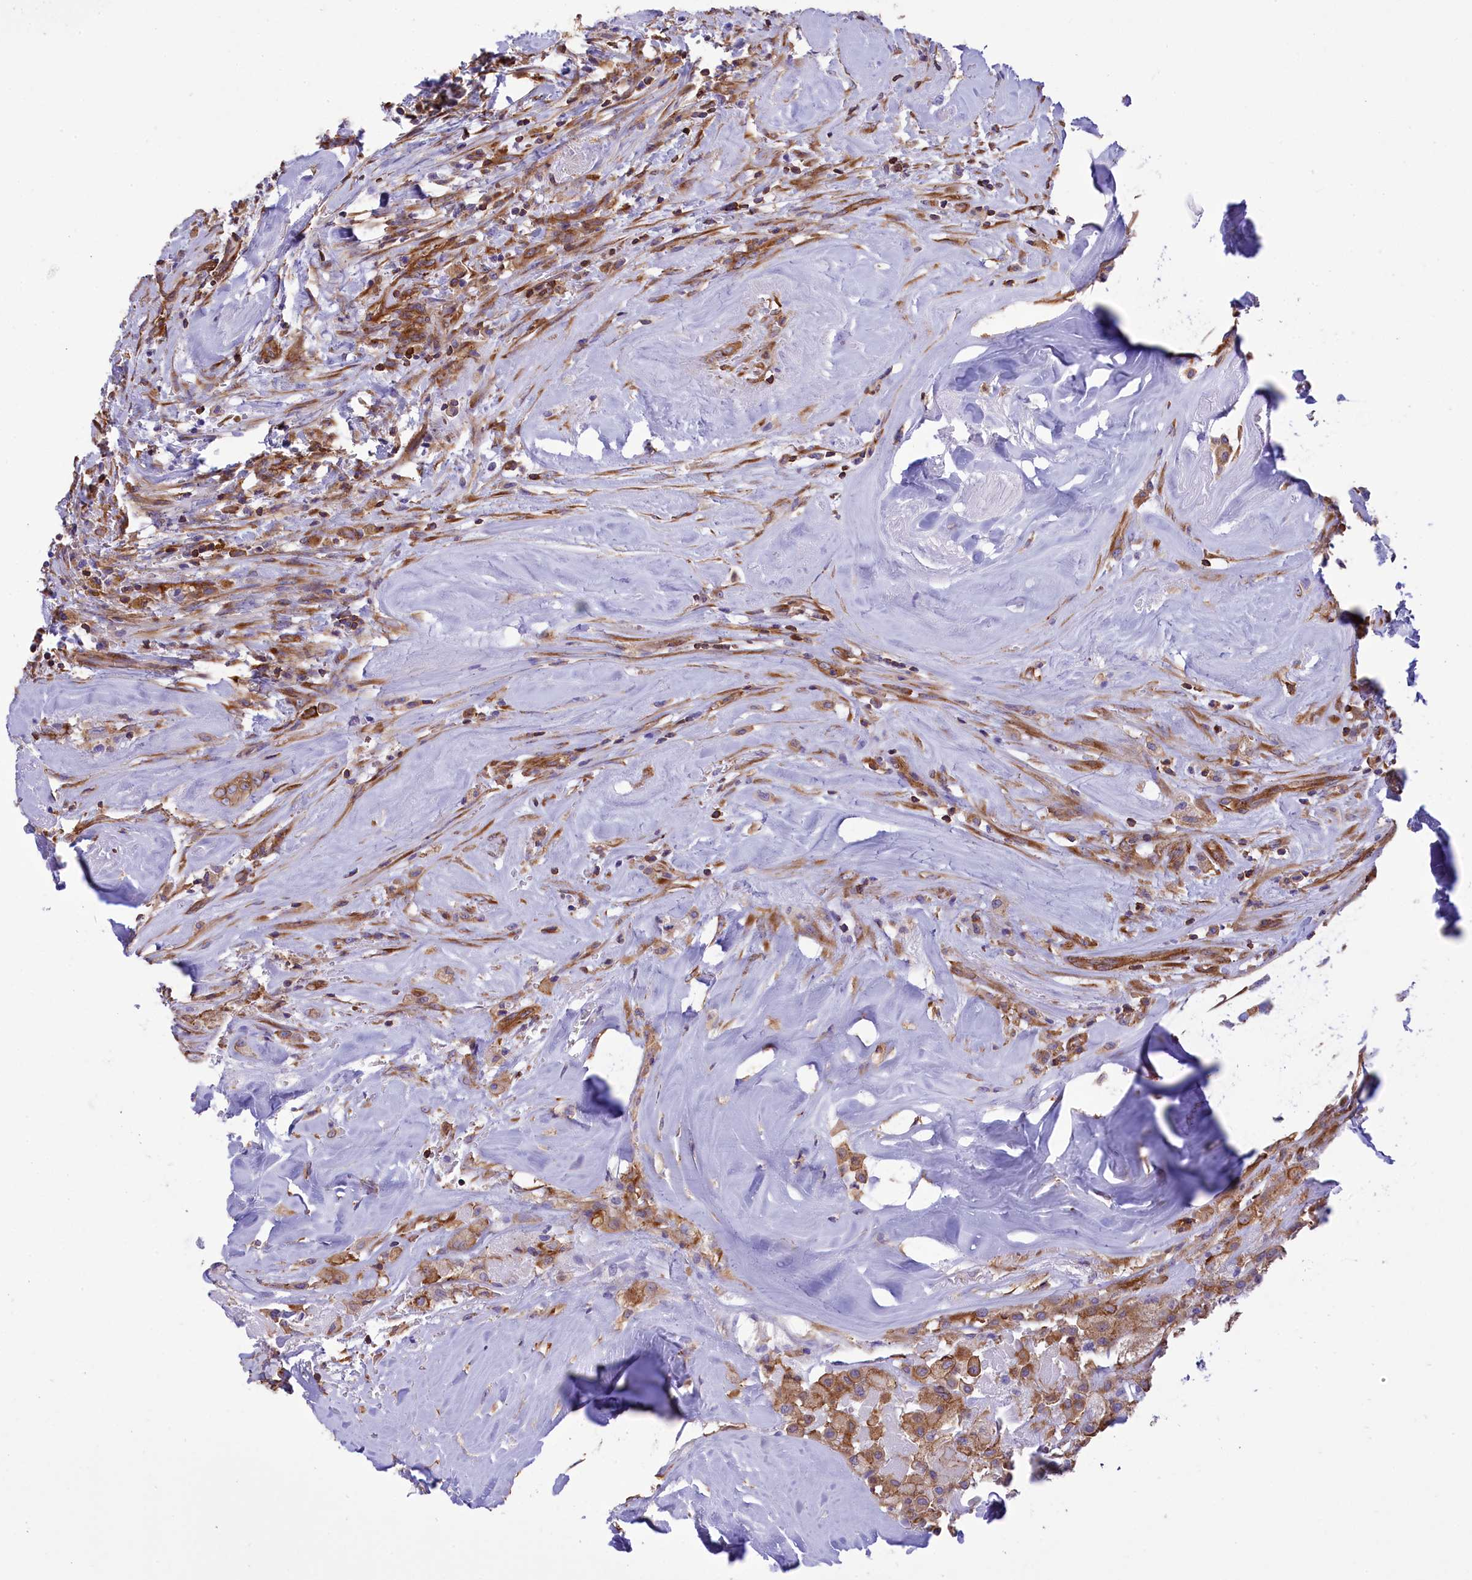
{"staining": {"intensity": "moderate", "quantity": ">75%", "location": "cytoplasmic/membranous"}, "tissue": "thyroid cancer", "cell_type": "Tumor cells", "image_type": "cancer", "snomed": [{"axis": "morphology", "description": "Papillary adenocarcinoma, NOS"}, {"axis": "topography", "description": "Thyroid gland"}], "caption": "A brown stain shows moderate cytoplasmic/membranous staining of a protein in human thyroid cancer (papillary adenocarcinoma) tumor cells. Nuclei are stained in blue.", "gene": "SEPTIN9", "patient": {"sex": "female", "age": 59}}